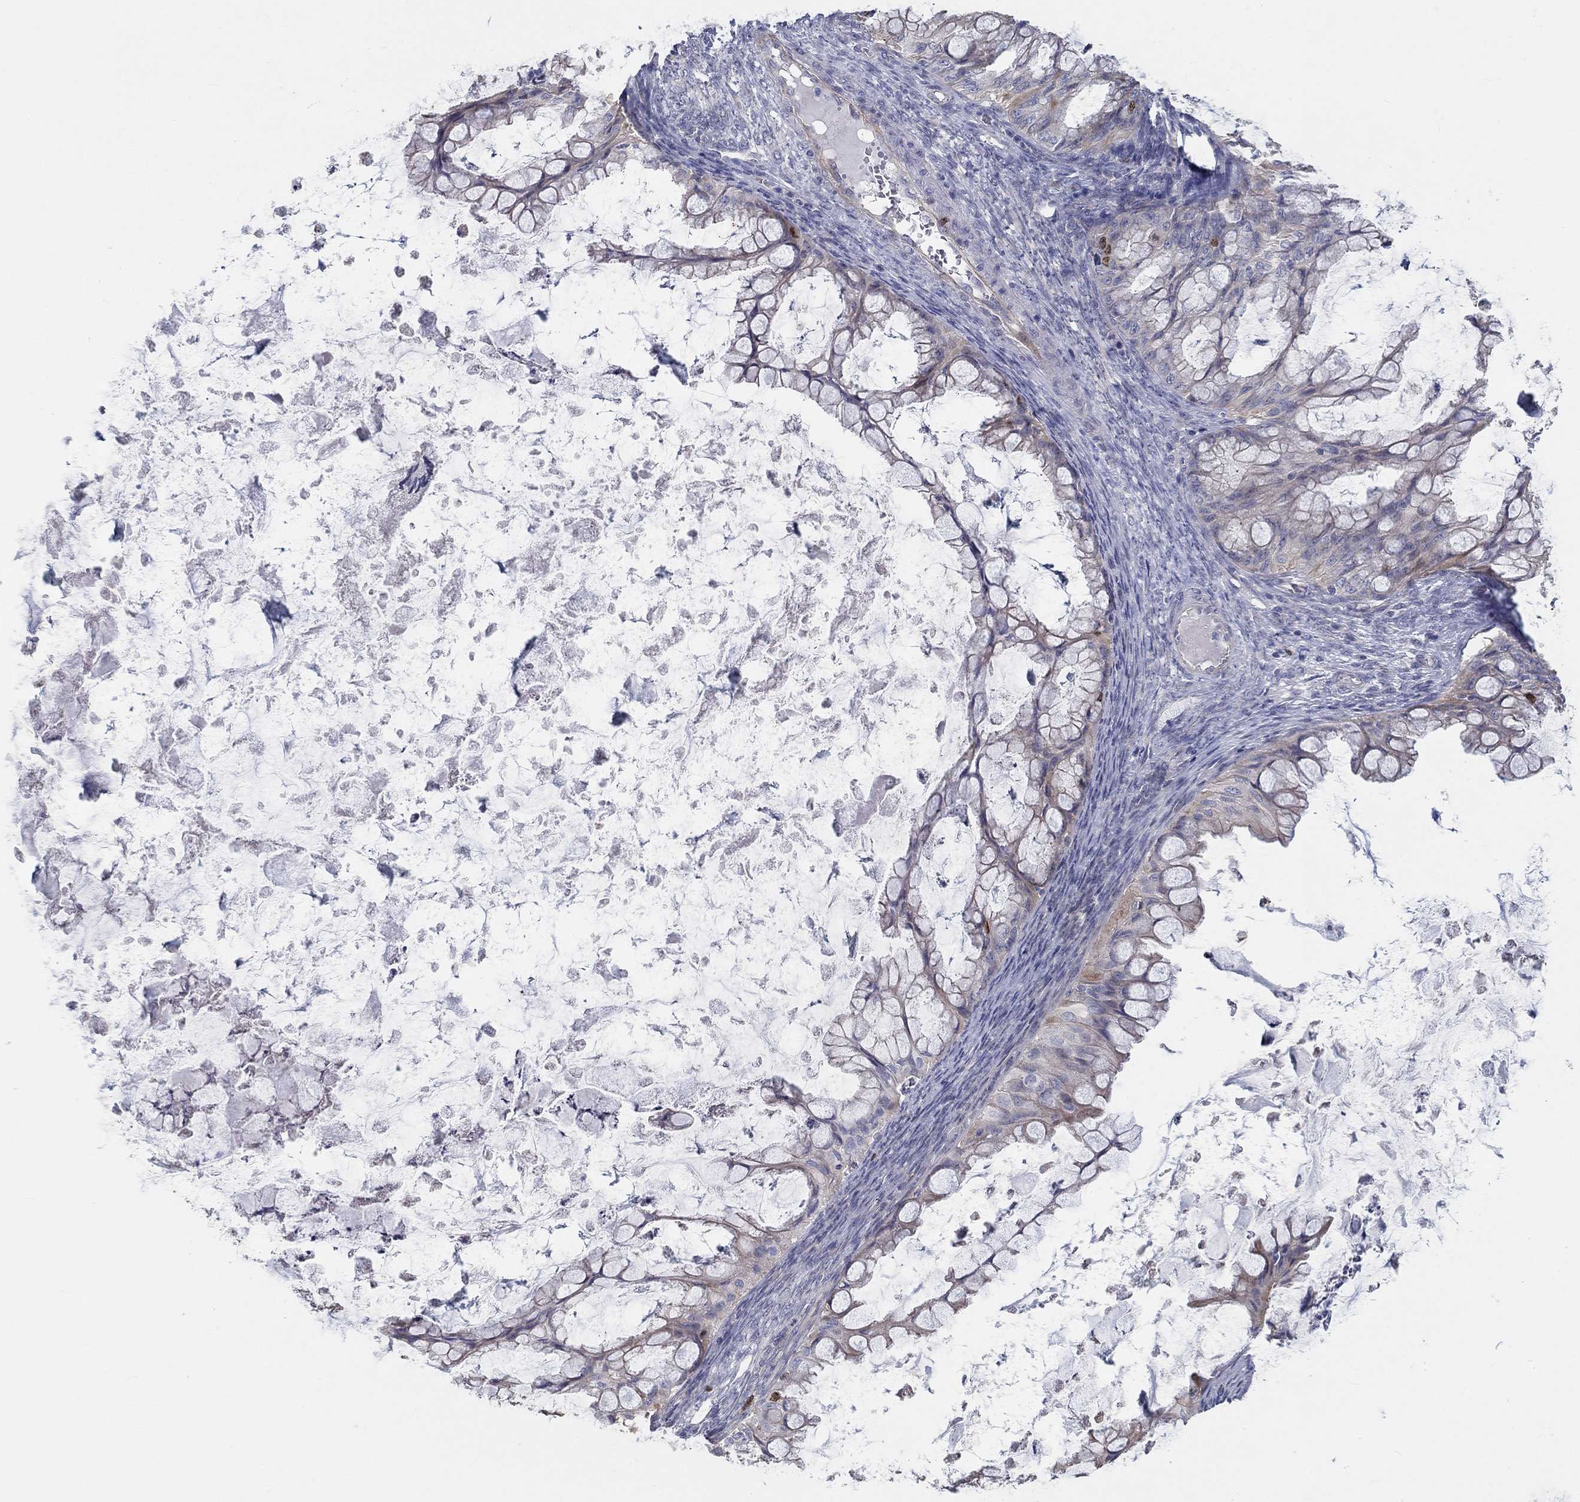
{"staining": {"intensity": "moderate", "quantity": "<25%", "location": "nuclear"}, "tissue": "ovarian cancer", "cell_type": "Tumor cells", "image_type": "cancer", "snomed": [{"axis": "morphology", "description": "Cystadenocarcinoma, mucinous, NOS"}, {"axis": "topography", "description": "Ovary"}], "caption": "A low amount of moderate nuclear positivity is appreciated in about <25% of tumor cells in ovarian cancer (mucinous cystadenocarcinoma) tissue.", "gene": "PRC1", "patient": {"sex": "female", "age": 35}}